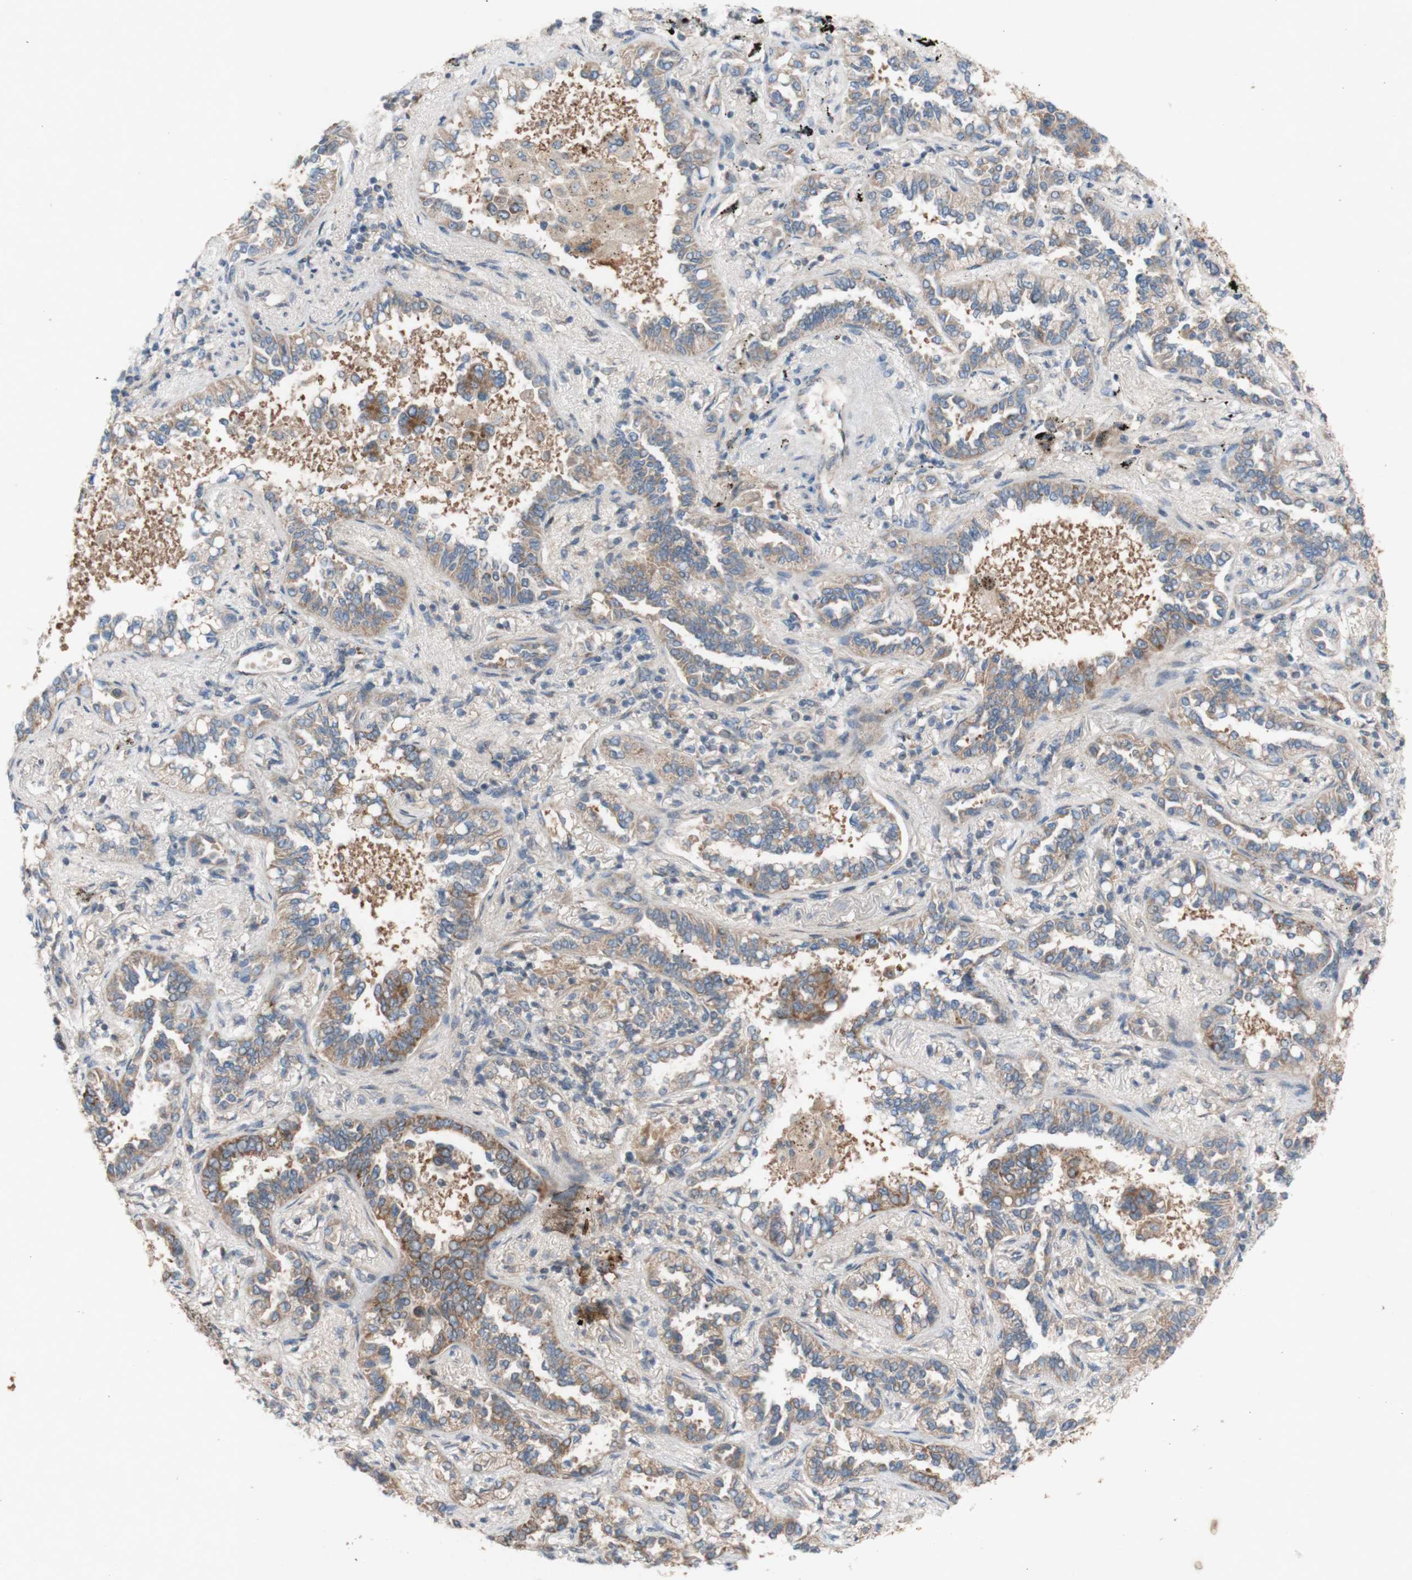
{"staining": {"intensity": "moderate", "quantity": ">75%", "location": "cytoplasmic/membranous"}, "tissue": "lung cancer", "cell_type": "Tumor cells", "image_type": "cancer", "snomed": [{"axis": "morphology", "description": "Normal tissue, NOS"}, {"axis": "morphology", "description": "Adenocarcinoma, NOS"}, {"axis": "topography", "description": "Lung"}], "caption": "Protein analysis of lung cancer tissue exhibits moderate cytoplasmic/membranous expression in about >75% of tumor cells.", "gene": "TST", "patient": {"sex": "male", "age": 59}}